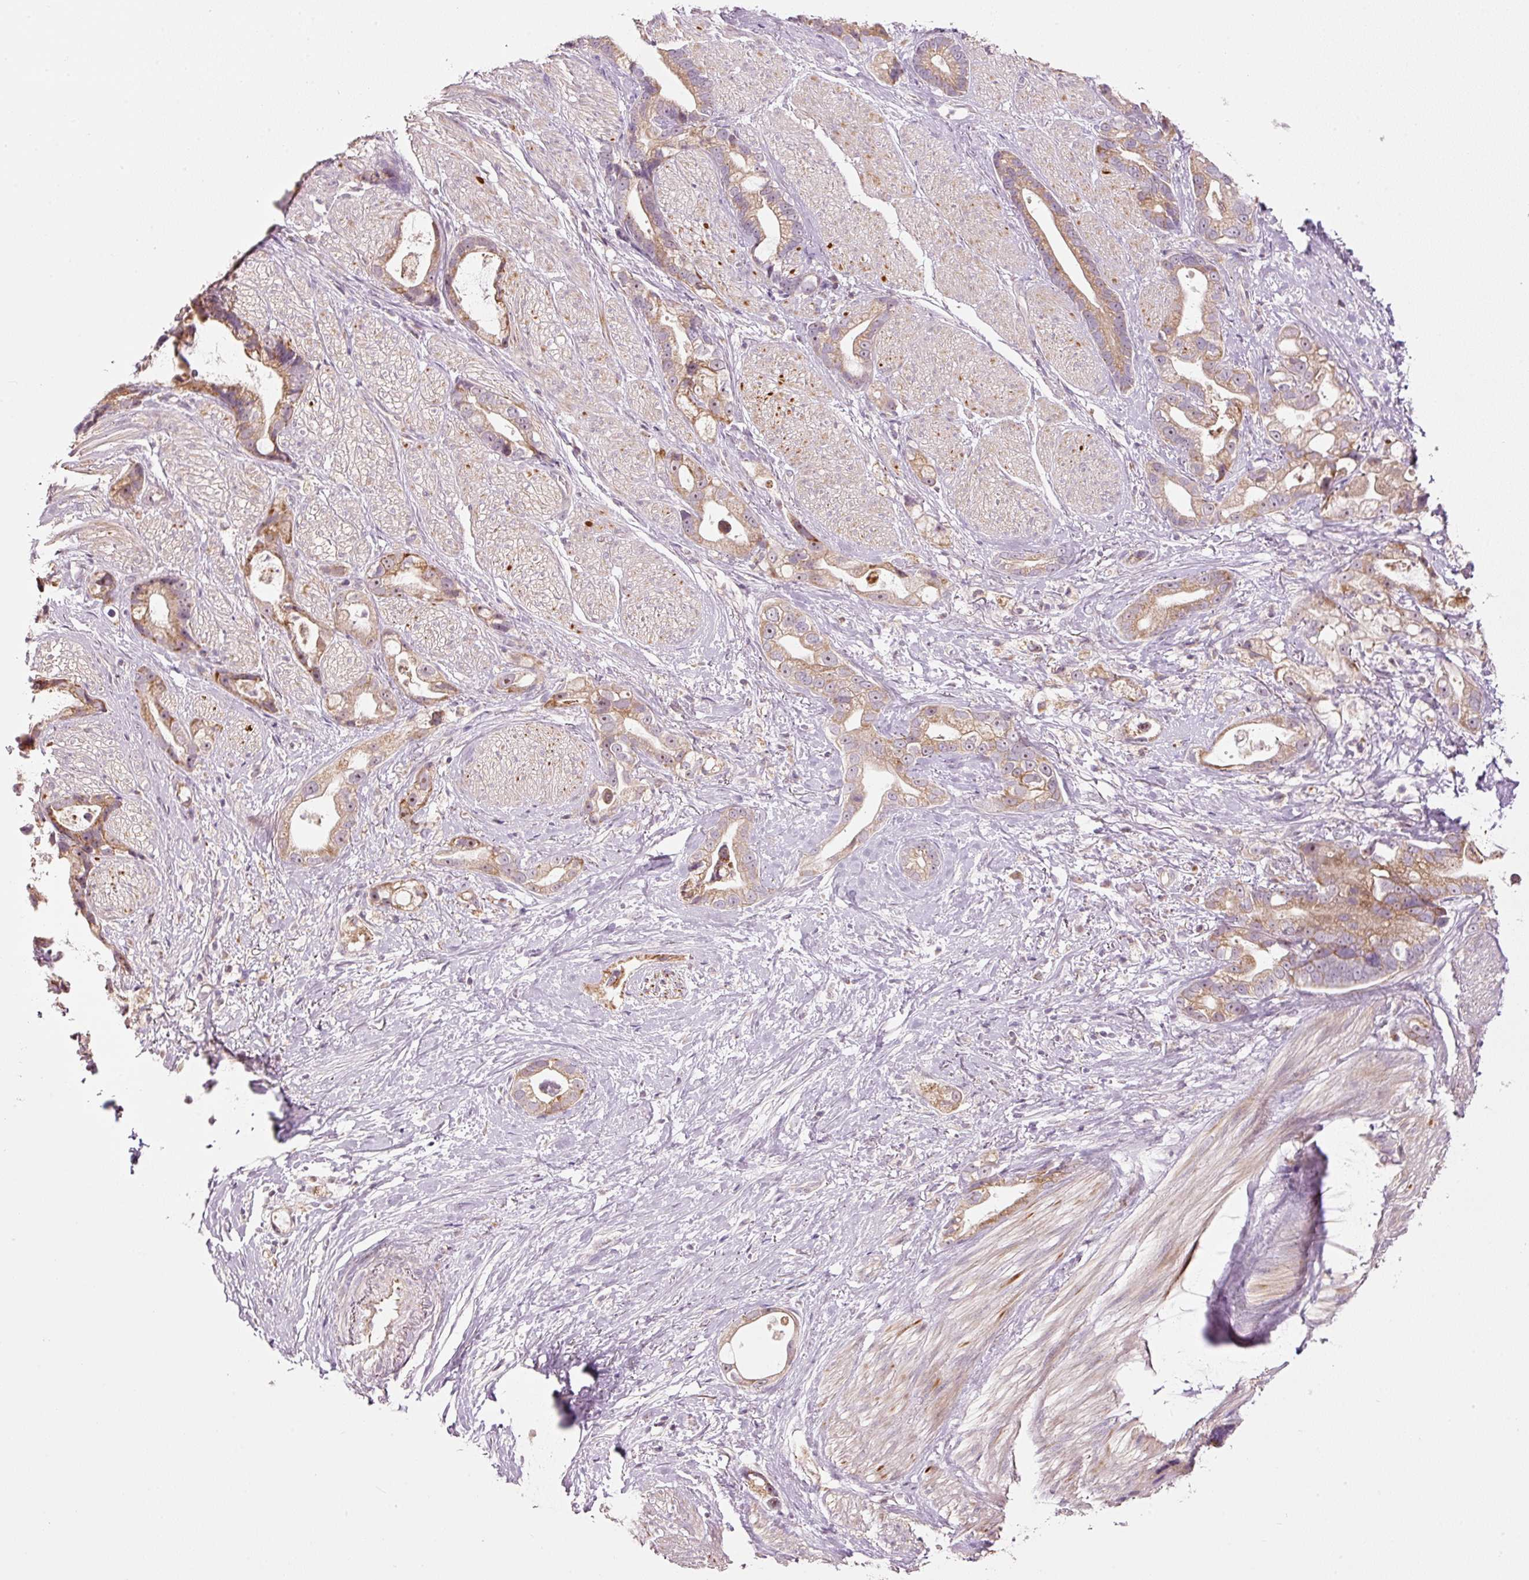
{"staining": {"intensity": "moderate", "quantity": ">75%", "location": "cytoplasmic/membranous"}, "tissue": "stomach cancer", "cell_type": "Tumor cells", "image_type": "cancer", "snomed": [{"axis": "morphology", "description": "Adenocarcinoma, NOS"}, {"axis": "topography", "description": "Stomach"}], "caption": "Stomach adenocarcinoma stained for a protein exhibits moderate cytoplasmic/membranous positivity in tumor cells.", "gene": "CDC20B", "patient": {"sex": "male", "age": 55}}